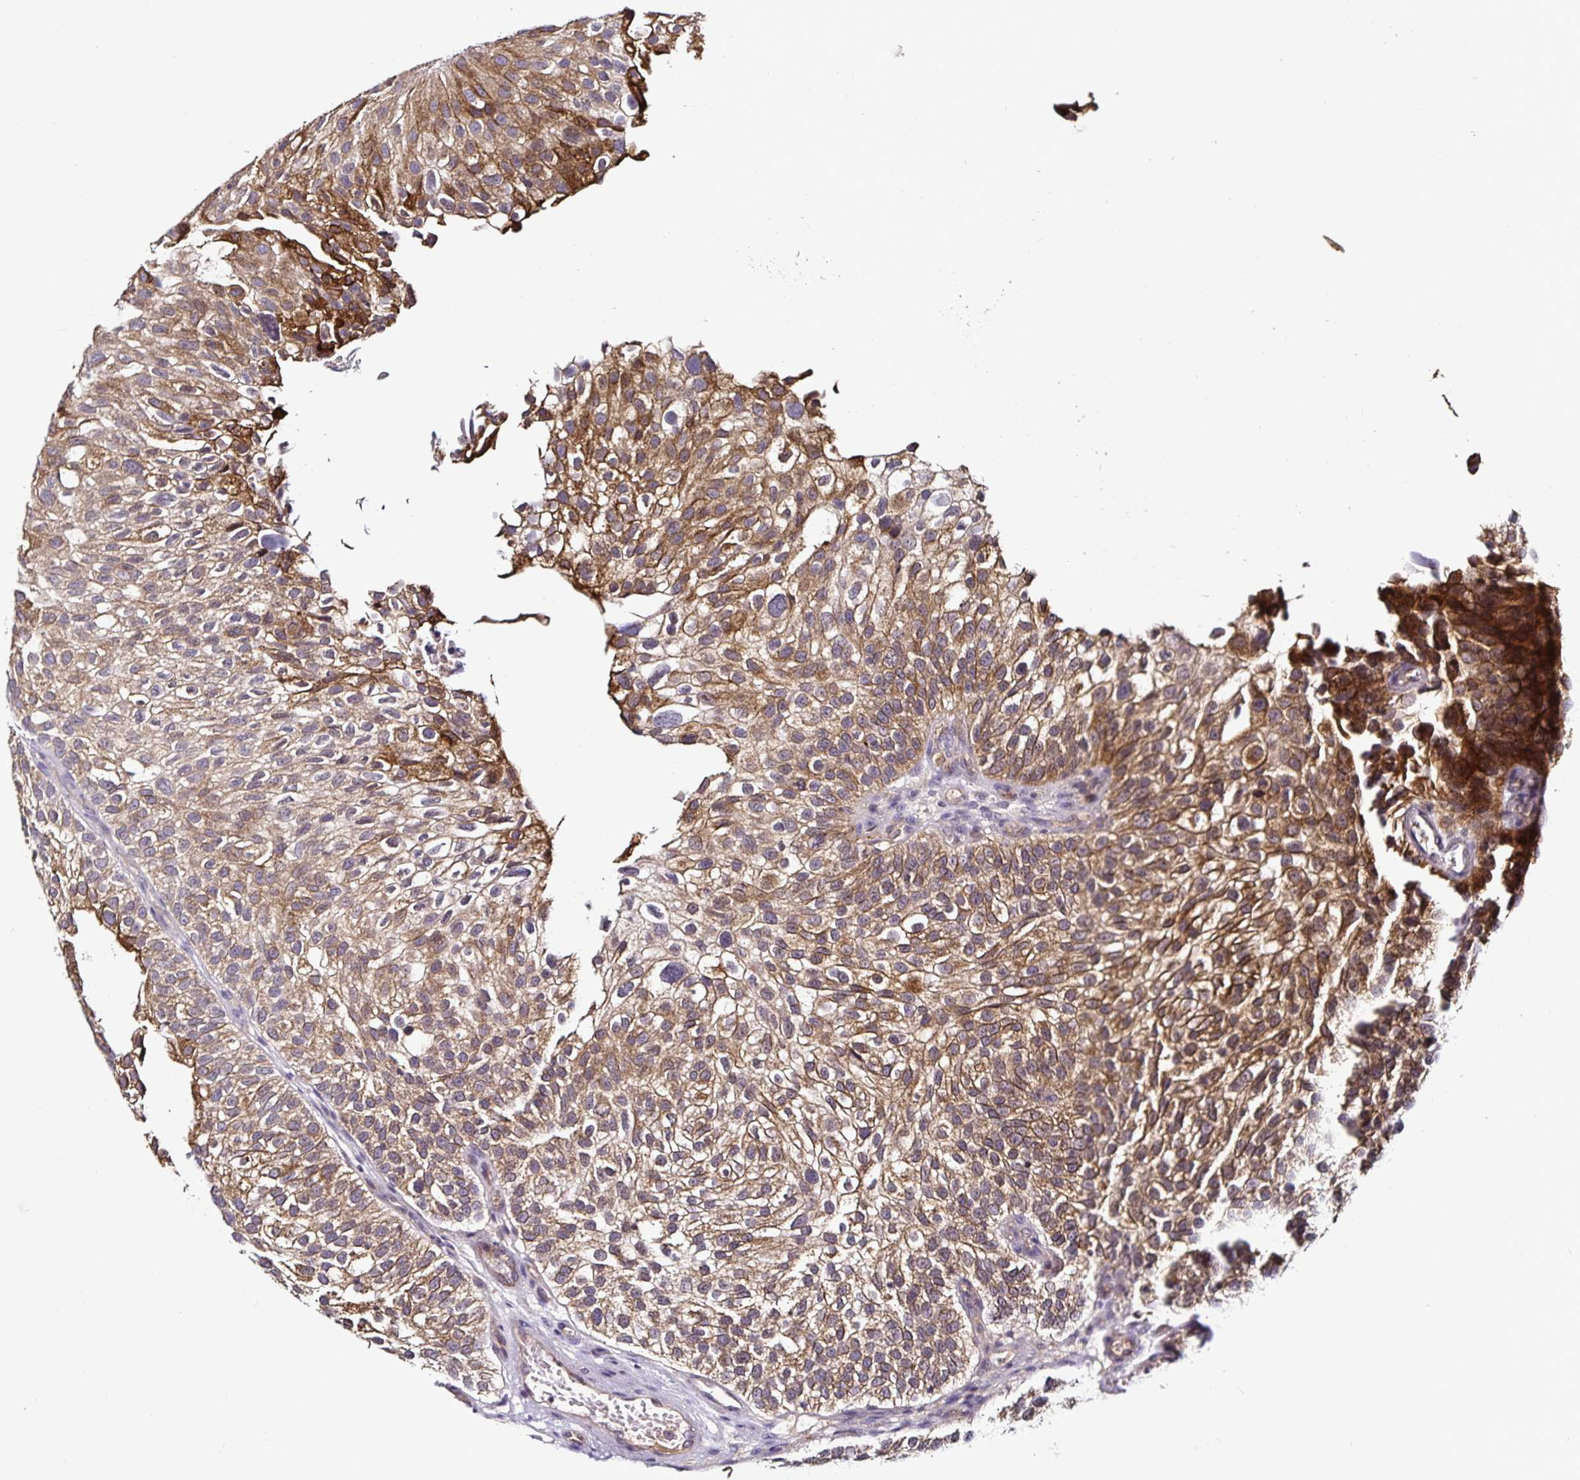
{"staining": {"intensity": "moderate", "quantity": ">75%", "location": "cytoplasmic/membranous"}, "tissue": "urothelial cancer", "cell_type": "Tumor cells", "image_type": "cancer", "snomed": [{"axis": "morphology", "description": "Urothelial carcinoma, NOS"}, {"axis": "topography", "description": "Urinary bladder"}], "caption": "Tumor cells display moderate cytoplasmic/membranous positivity in about >75% of cells in urothelial cancer. The staining was performed using DAB (3,3'-diaminobenzidine), with brown indicating positive protein expression. Nuclei are stained blue with hematoxylin.", "gene": "ACSL5", "patient": {"sex": "male", "age": 87}}